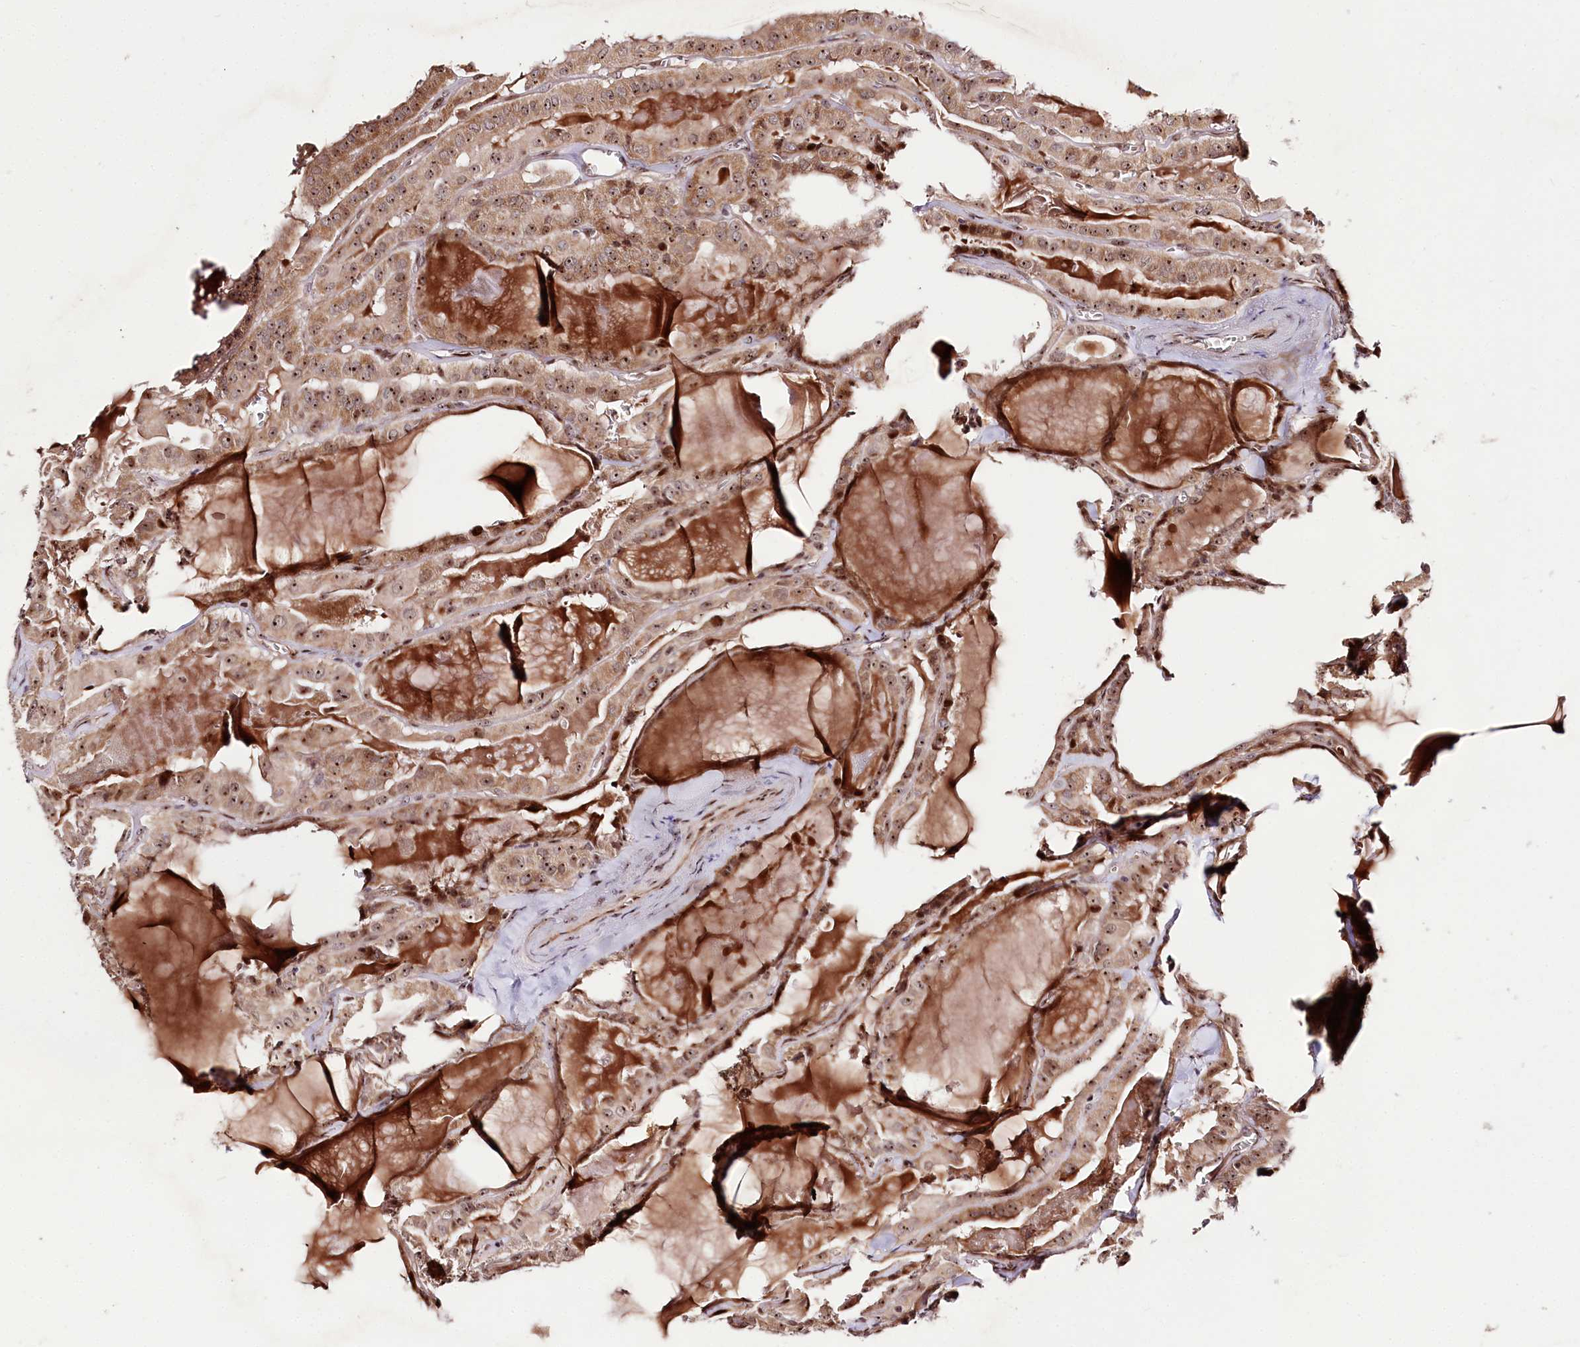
{"staining": {"intensity": "moderate", "quantity": ">75%", "location": "cytoplasmic/membranous,nuclear"}, "tissue": "thyroid cancer", "cell_type": "Tumor cells", "image_type": "cancer", "snomed": [{"axis": "morphology", "description": "Papillary adenocarcinoma, NOS"}, {"axis": "topography", "description": "Thyroid gland"}], "caption": "Immunohistochemical staining of thyroid cancer displays medium levels of moderate cytoplasmic/membranous and nuclear expression in approximately >75% of tumor cells.", "gene": "DMP1", "patient": {"sex": "male", "age": 52}}